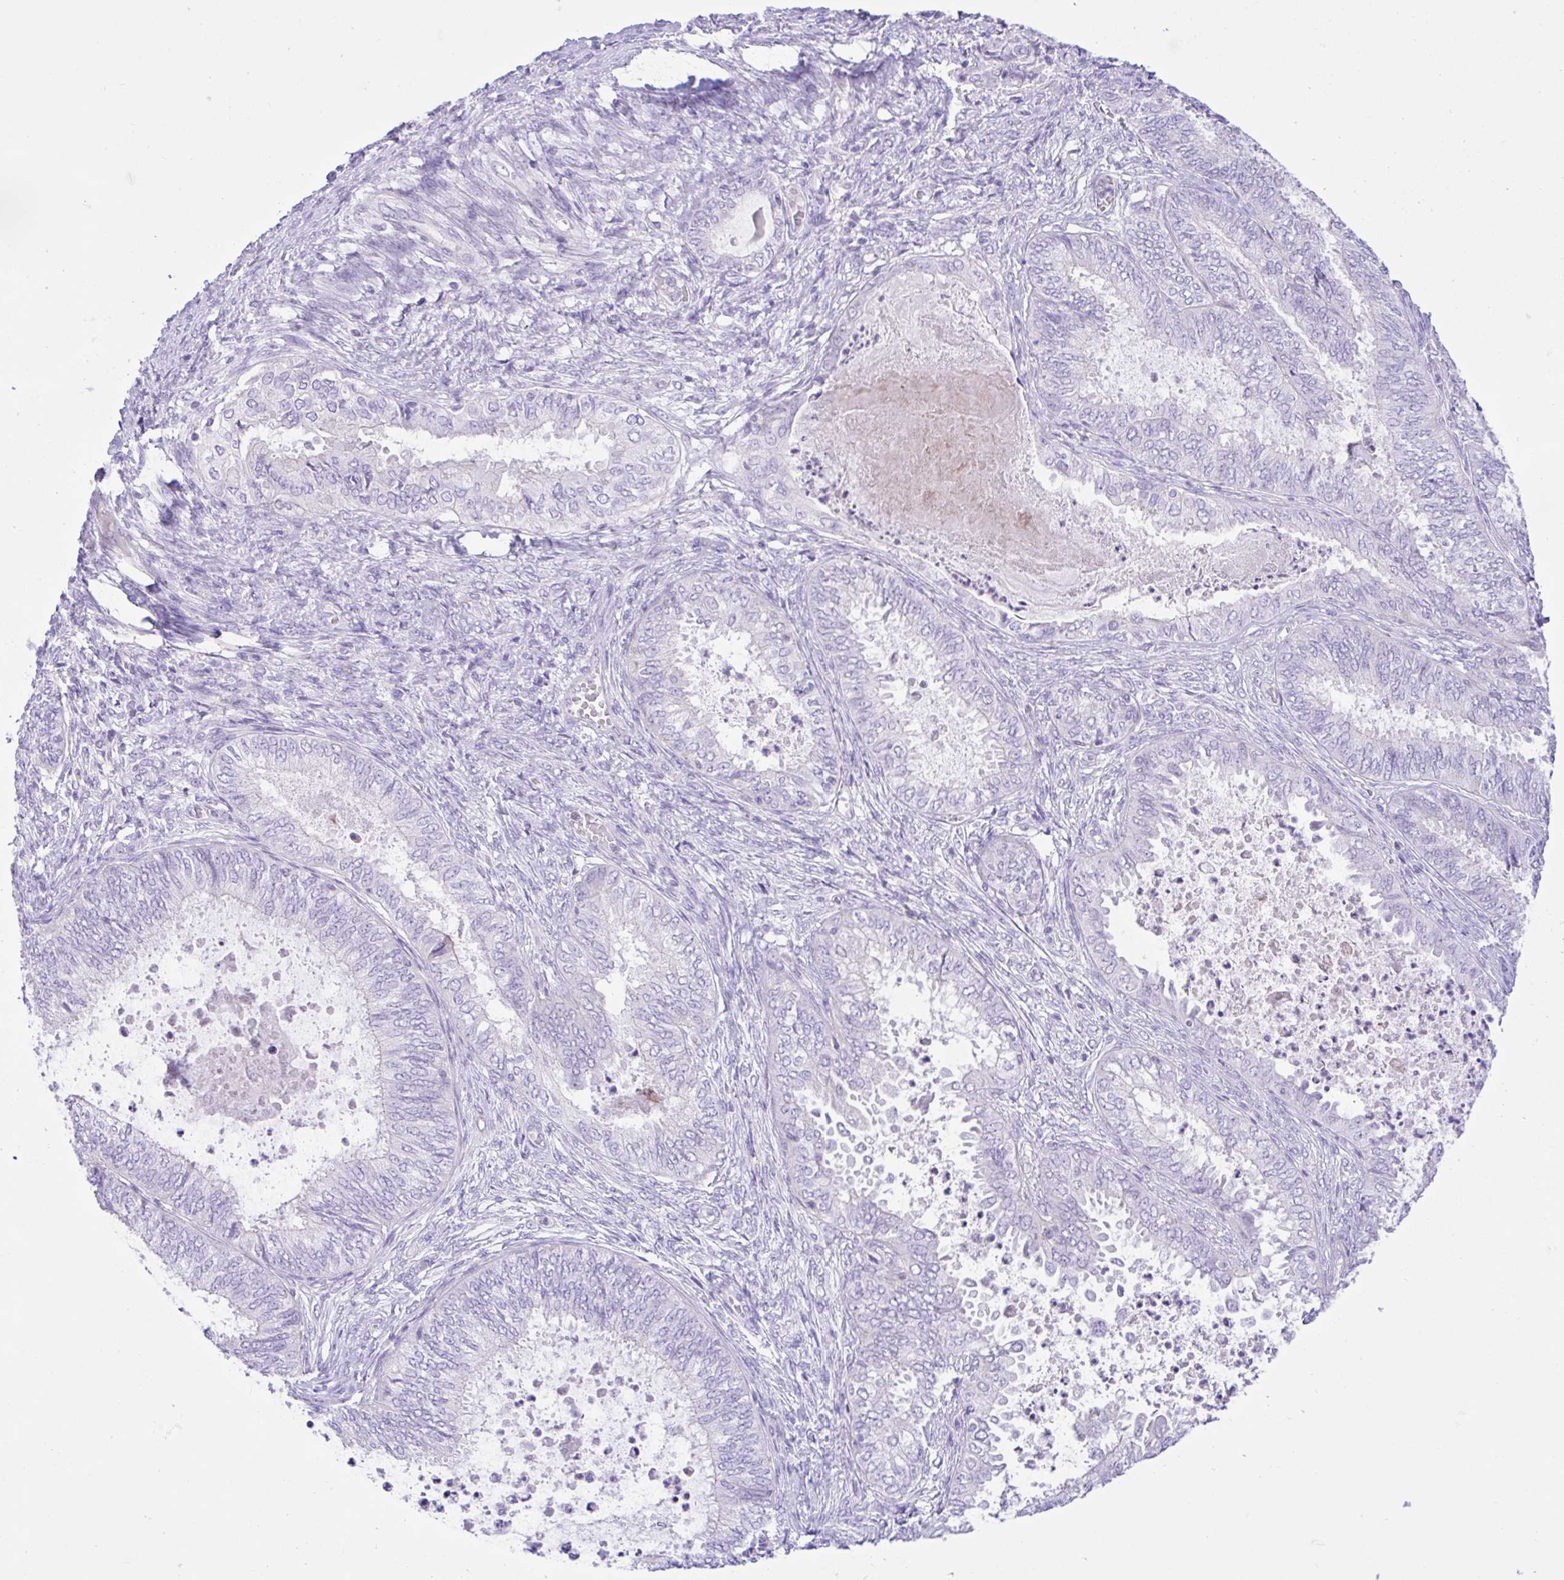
{"staining": {"intensity": "negative", "quantity": "none", "location": "none"}, "tissue": "ovarian cancer", "cell_type": "Tumor cells", "image_type": "cancer", "snomed": [{"axis": "morphology", "description": "Carcinoma, endometroid"}, {"axis": "topography", "description": "Ovary"}], "caption": "Immunohistochemistry (IHC) image of neoplastic tissue: human ovarian cancer stained with DAB exhibits no significant protein expression in tumor cells. Brightfield microscopy of immunohistochemistry (IHC) stained with DAB (3,3'-diaminobenzidine) (brown) and hematoxylin (blue), captured at high magnification.", "gene": "ZNF101", "patient": {"sex": "female", "age": 70}}